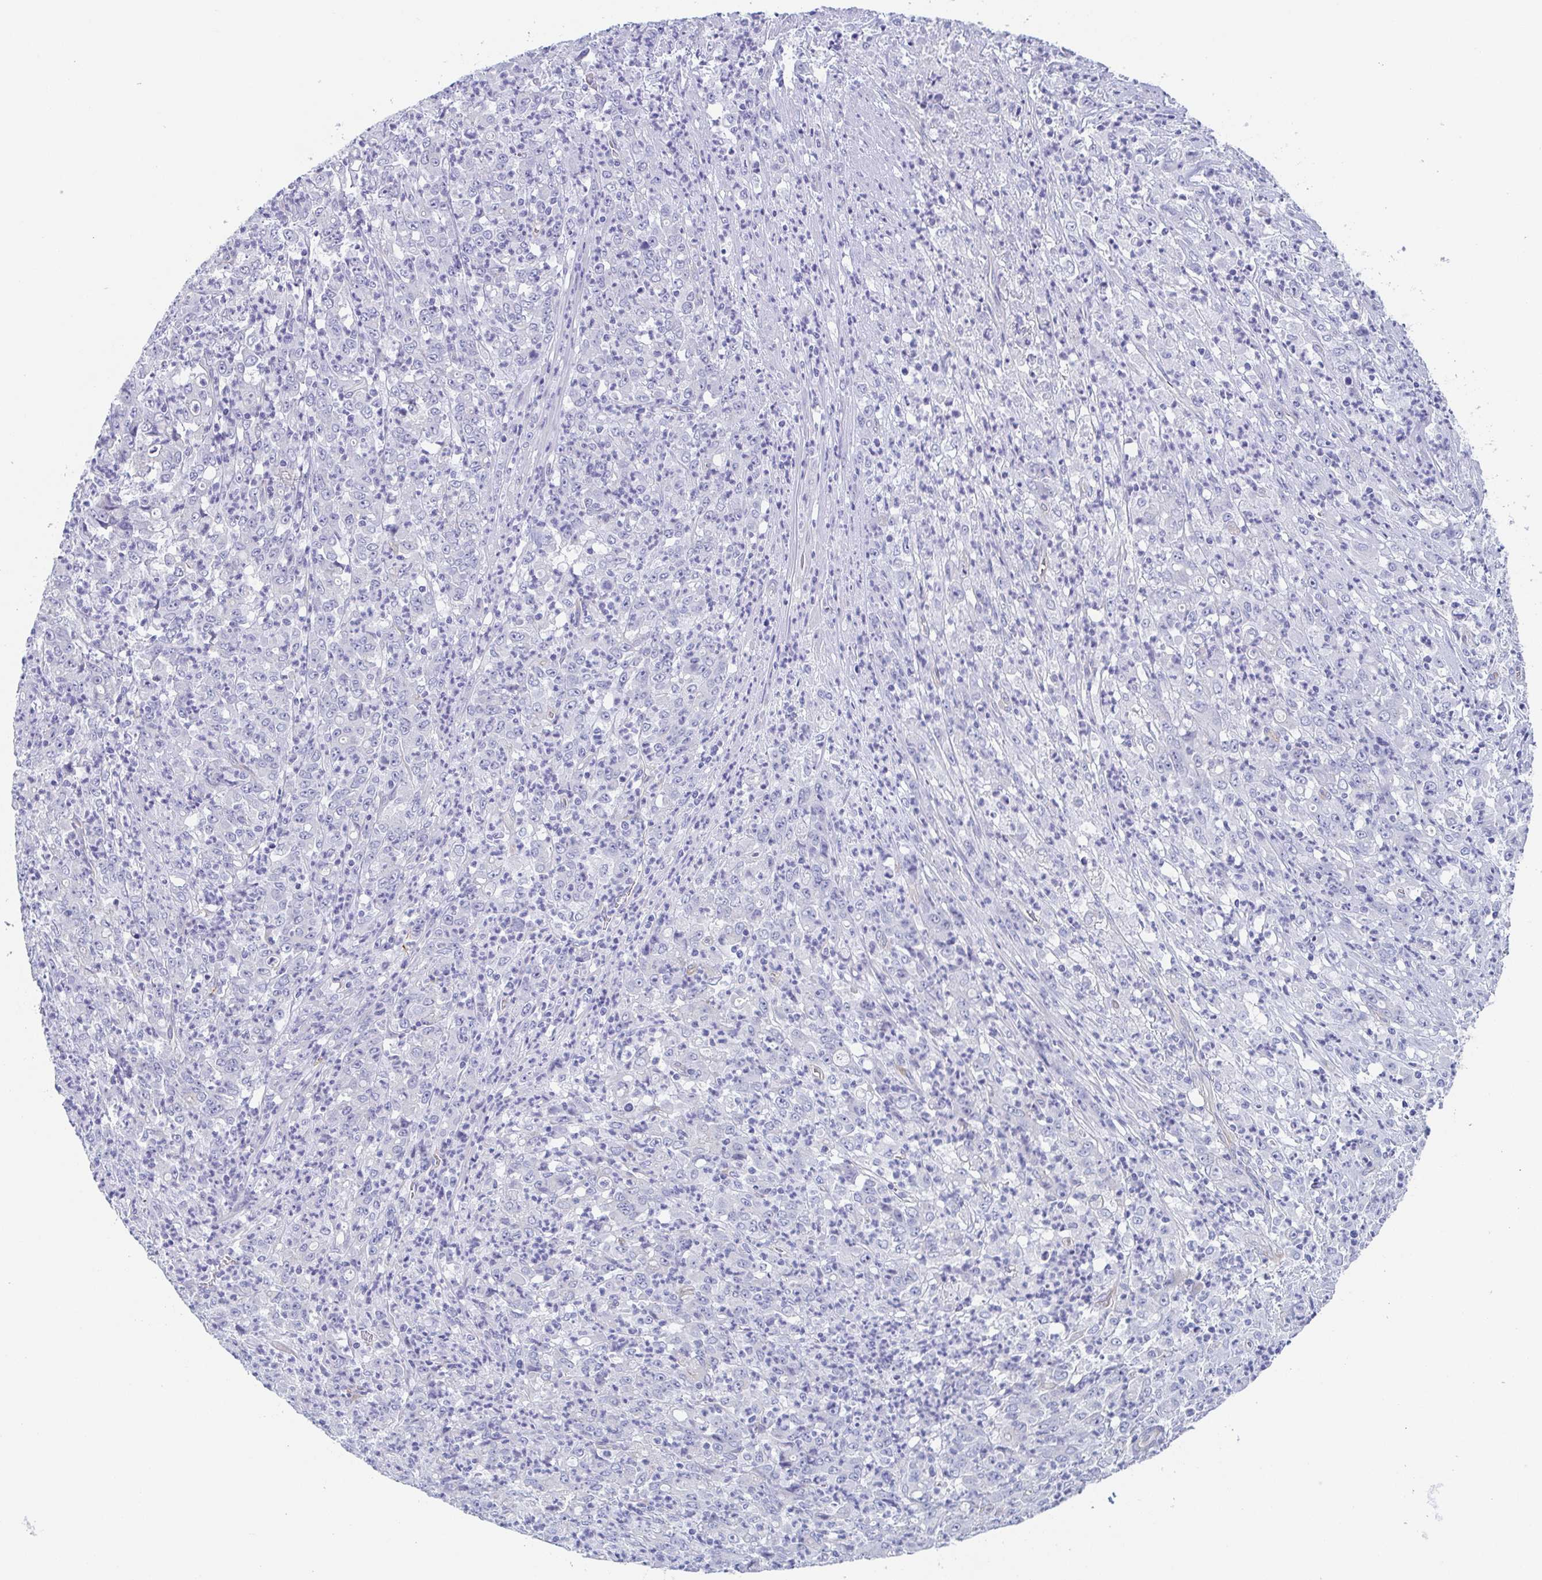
{"staining": {"intensity": "negative", "quantity": "none", "location": "none"}, "tissue": "stomach cancer", "cell_type": "Tumor cells", "image_type": "cancer", "snomed": [{"axis": "morphology", "description": "Adenocarcinoma, NOS"}, {"axis": "topography", "description": "Stomach, lower"}], "caption": "DAB (3,3'-diaminobenzidine) immunohistochemical staining of human adenocarcinoma (stomach) demonstrates no significant expression in tumor cells.", "gene": "DYNC1I1", "patient": {"sex": "female", "age": 71}}